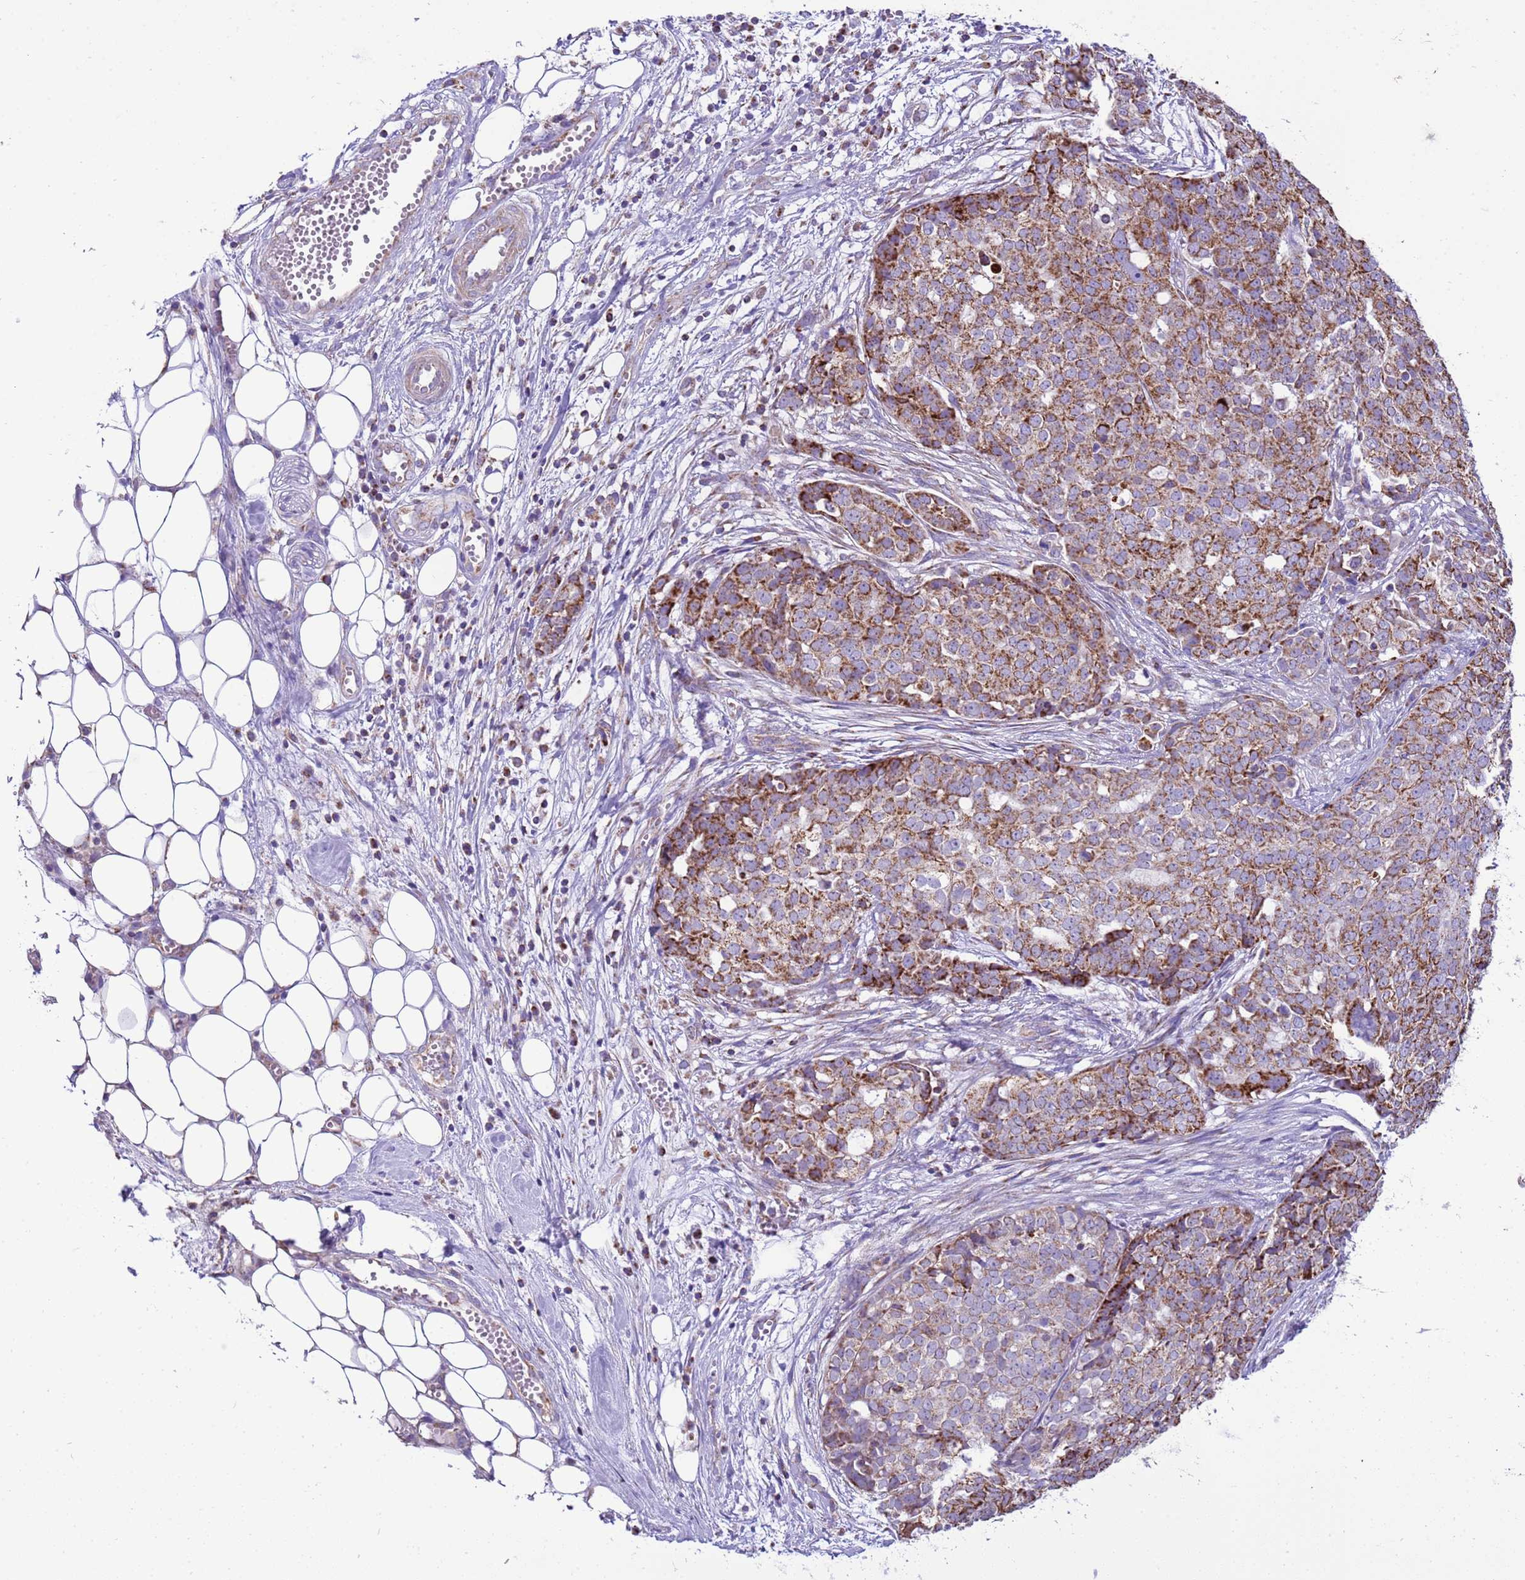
{"staining": {"intensity": "moderate", "quantity": "25%-75%", "location": "cytoplasmic/membranous"}, "tissue": "ovarian cancer", "cell_type": "Tumor cells", "image_type": "cancer", "snomed": [{"axis": "morphology", "description": "Cystadenocarcinoma, serous, NOS"}, {"axis": "topography", "description": "Soft tissue"}, {"axis": "topography", "description": "Ovary"}], "caption": "IHC staining of ovarian cancer, which demonstrates medium levels of moderate cytoplasmic/membranous positivity in approximately 25%-75% of tumor cells indicating moderate cytoplasmic/membranous protein staining. The staining was performed using DAB (3,3'-diaminobenzidine) (brown) for protein detection and nuclei were counterstained in hematoxylin (blue).", "gene": "RNF165", "patient": {"sex": "female", "age": 57}}